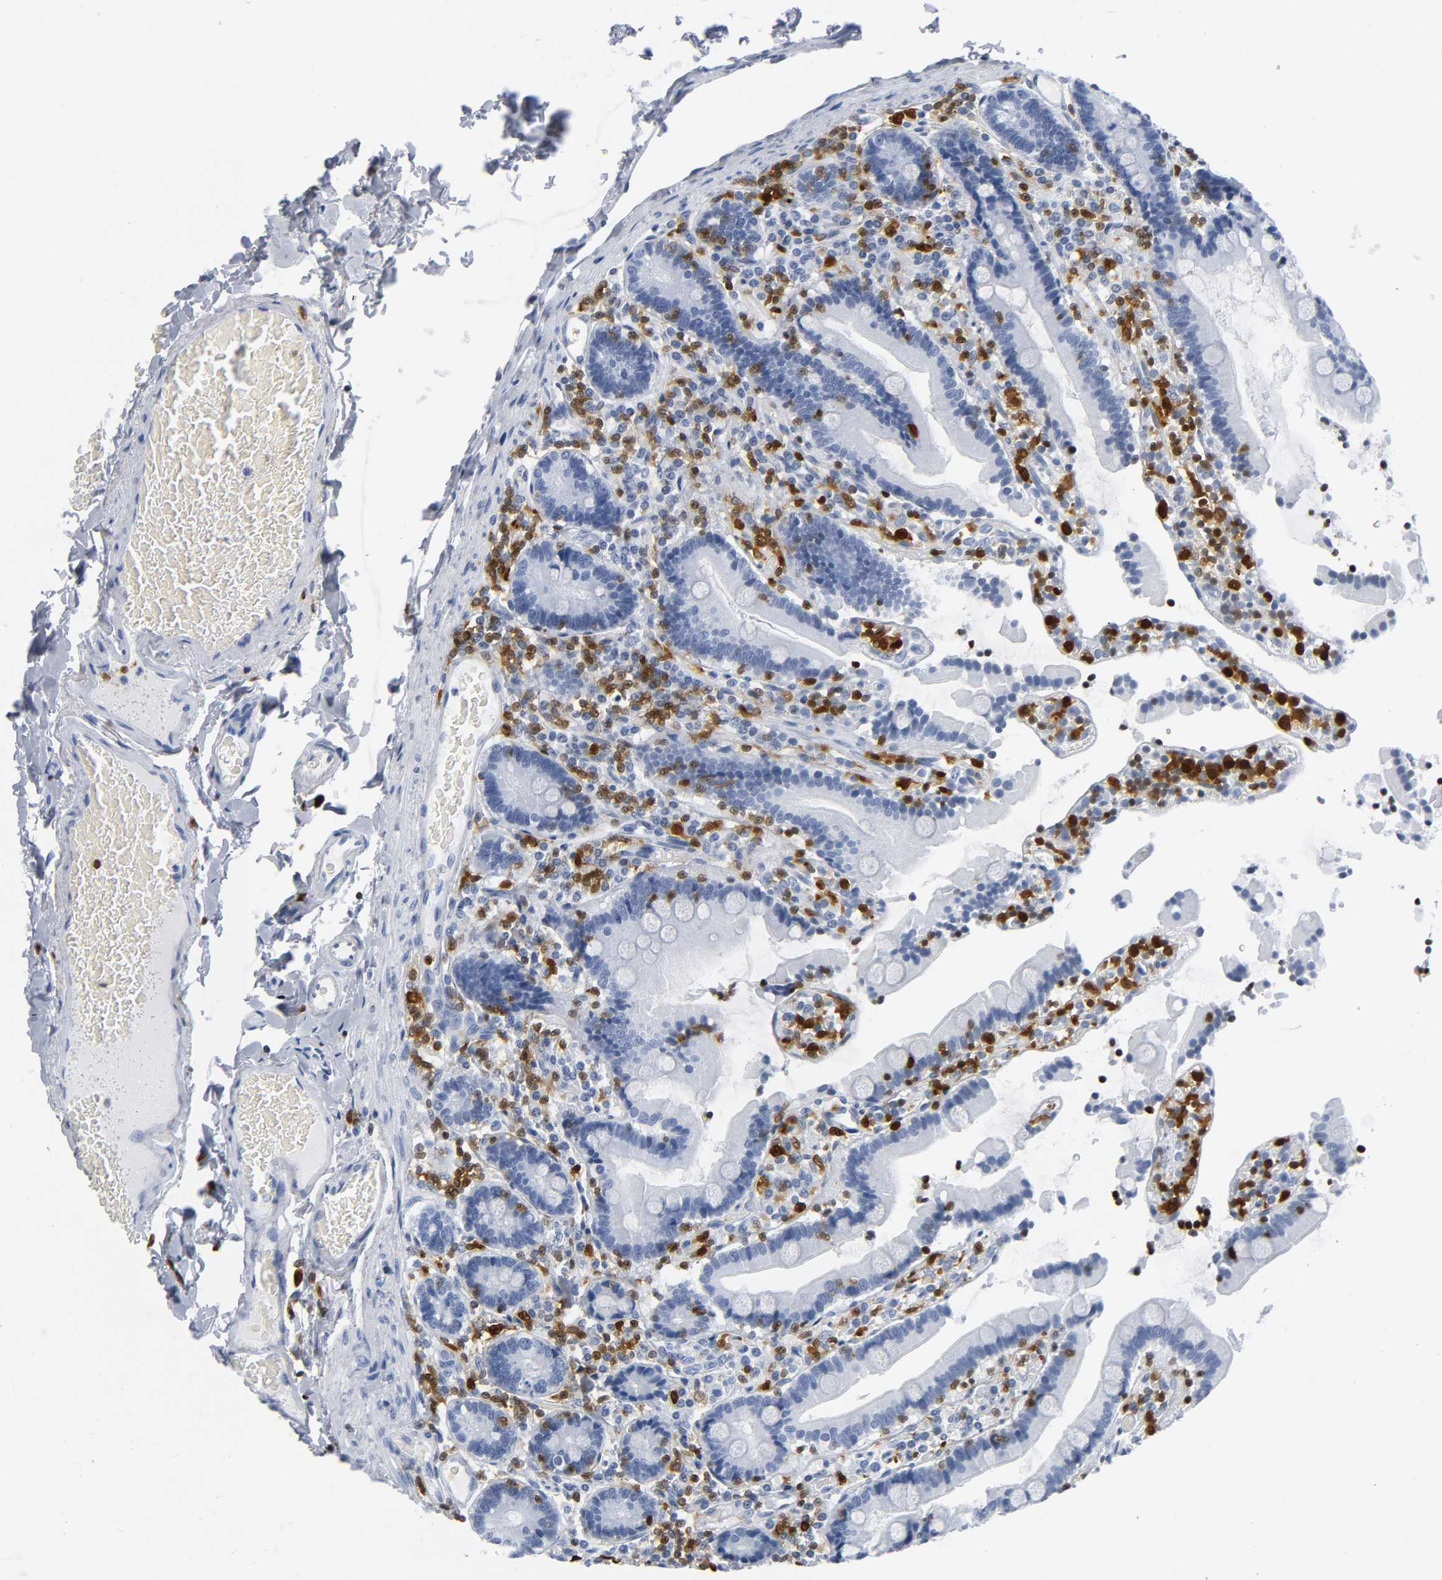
{"staining": {"intensity": "negative", "quantity": "none", "location": "none"}, "tissue": "duodenum", "cell_type": "Glandular cells", "image_type": "normal", "snomed": [{"axis": "morphology", "description": "Normal tissue, NOS"}, {"axis": "topography", "description": "Duodenum"}], "caption": "Immunohistochemical staining of benign human duodenum demonstrates no significant expression in glandular cells.", "gene": "DOK2", "patient": {"sex": "female", "age": 53}}